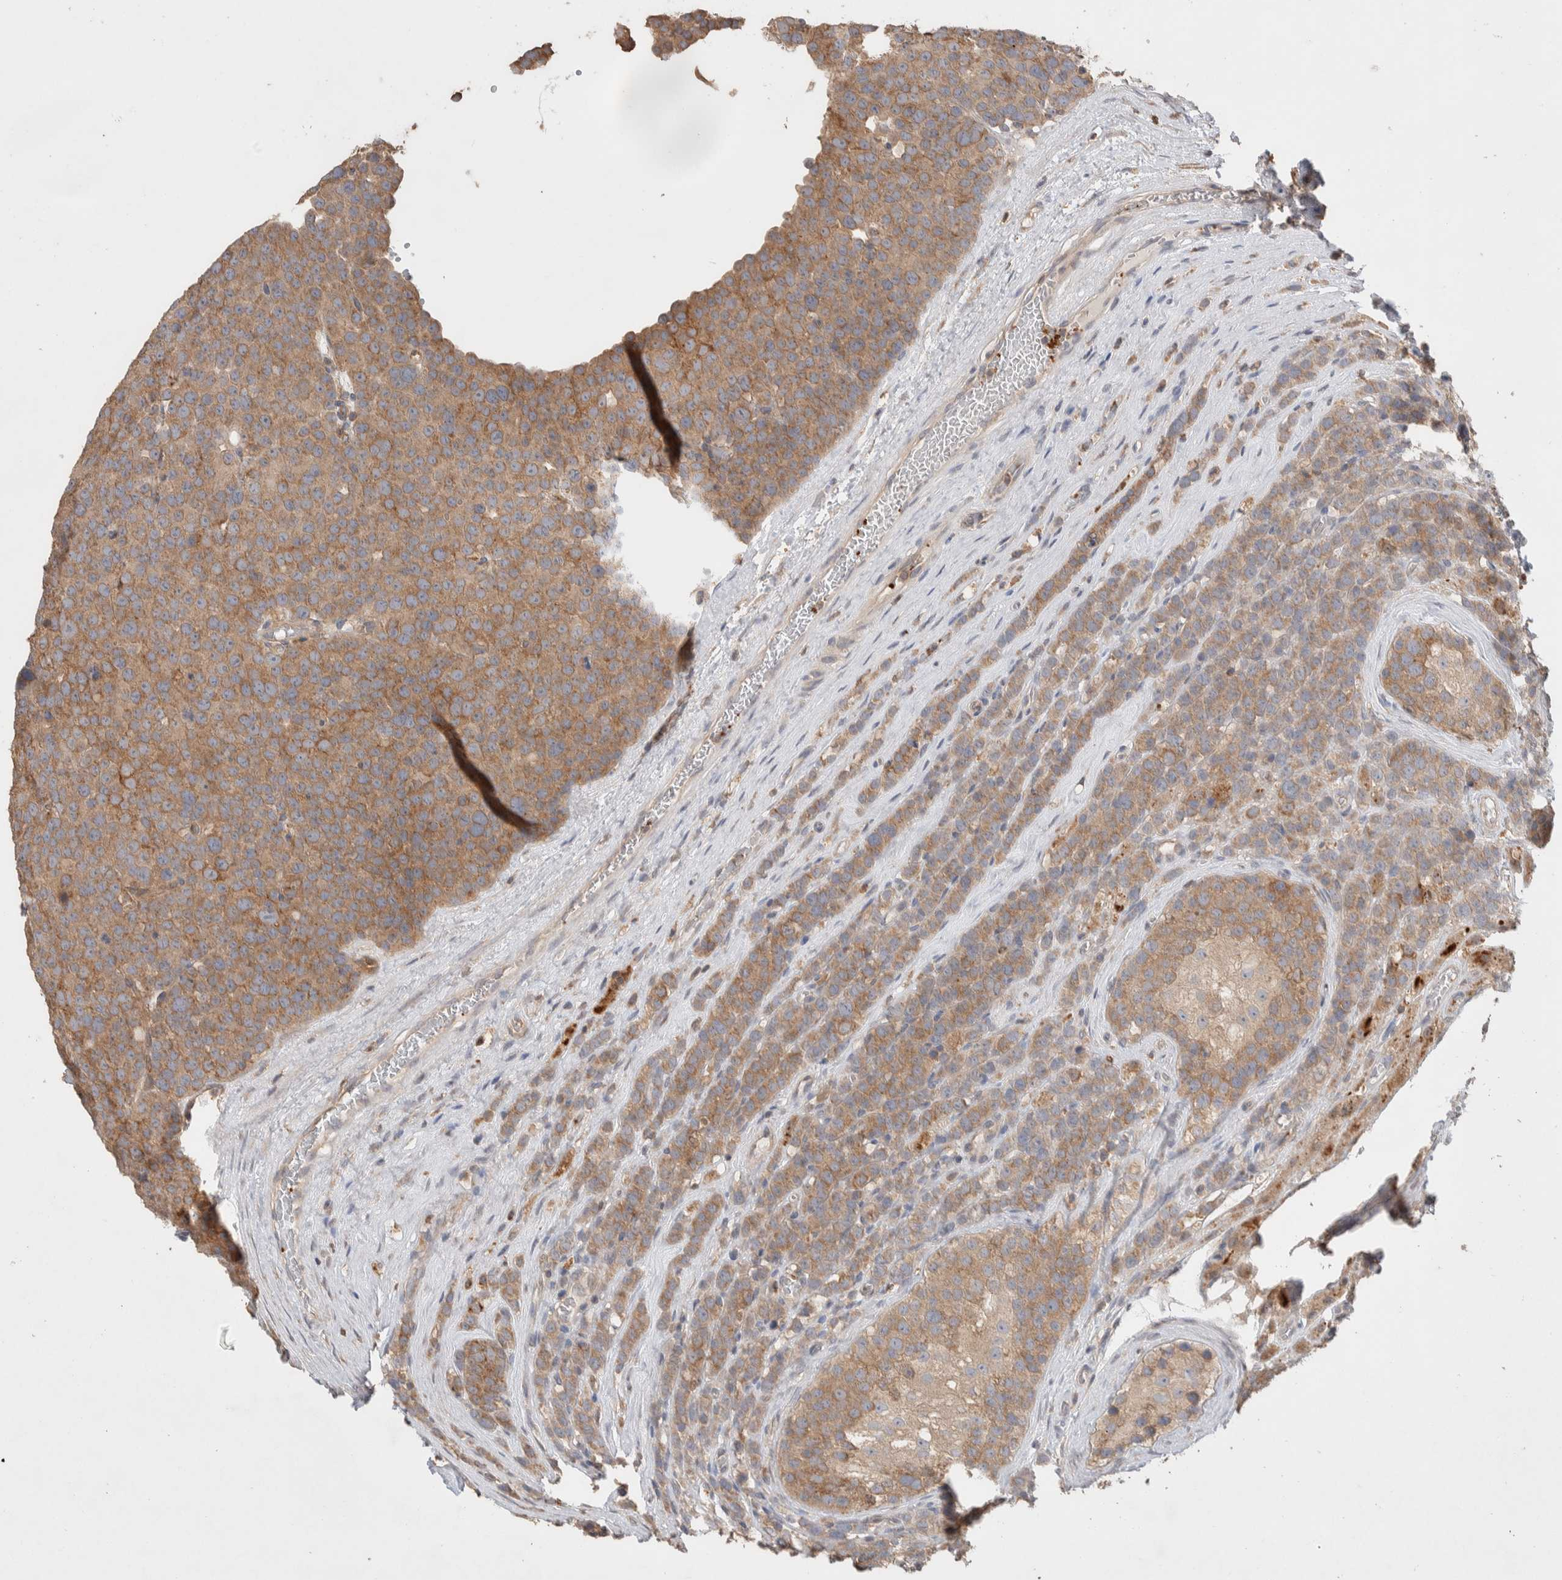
{"staining": {"intensity": "moderate", "quantity": ">75%", "location": "cytoplasmic/membranous"}, "tissue": "testis cancer", "cell_type": "Tumor cells", "image_type": "cancer", "snomed": [{"axis": "morphology", "description": "Seminoma, NOS"}, {"axis": "topography", "description": "Testis"}], "caption": "This is an image of immunohistochemistry staining of testis cancer, which shows moderate positivity in the cytoplasmic/membranous of tumor cells.", "gene": "DEPTOR", "patient": {"sex": "male", "age": 71}}